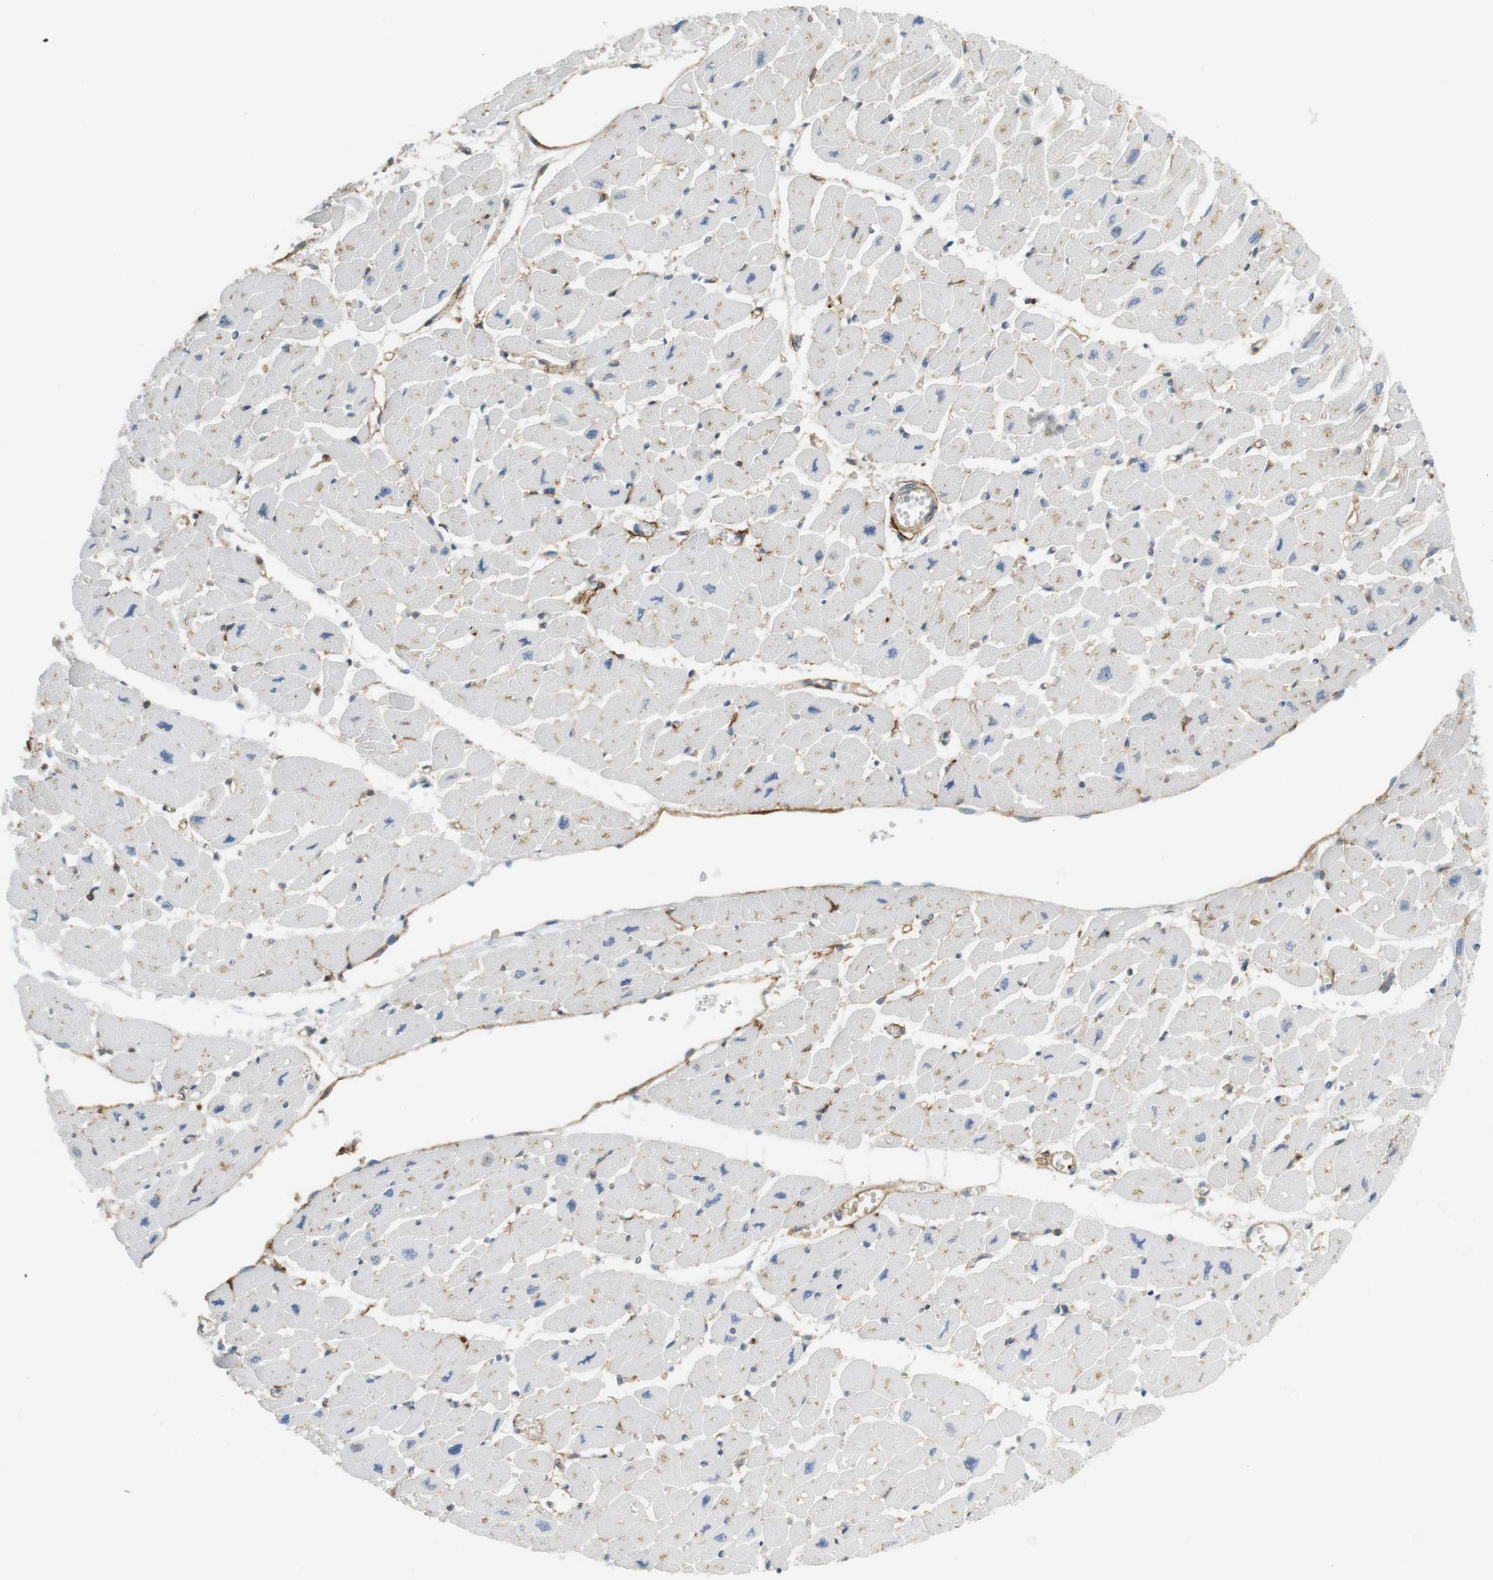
{"staining": {"intensity": "negative", "quantity": "none", "location": "none"}, "tissue": "heart muscle", "cell_type": "Cardiomyocytes", "image_type": "normal", "snomed": [{"axis": "morphology", "description": "Normal tissue, NOS"}, {"axis": "topography", "description": "Heart"}], "caption": "Protein analysis of normal heart muscle reveals no significant staining in cardiomyocytes. (Stains: DAB IHC with hematoxylin counter stain, Microscopy: brightfield microscopy at high magnification).", "gene": "F2R", "patient": {"sex": "female", "age": 54}}